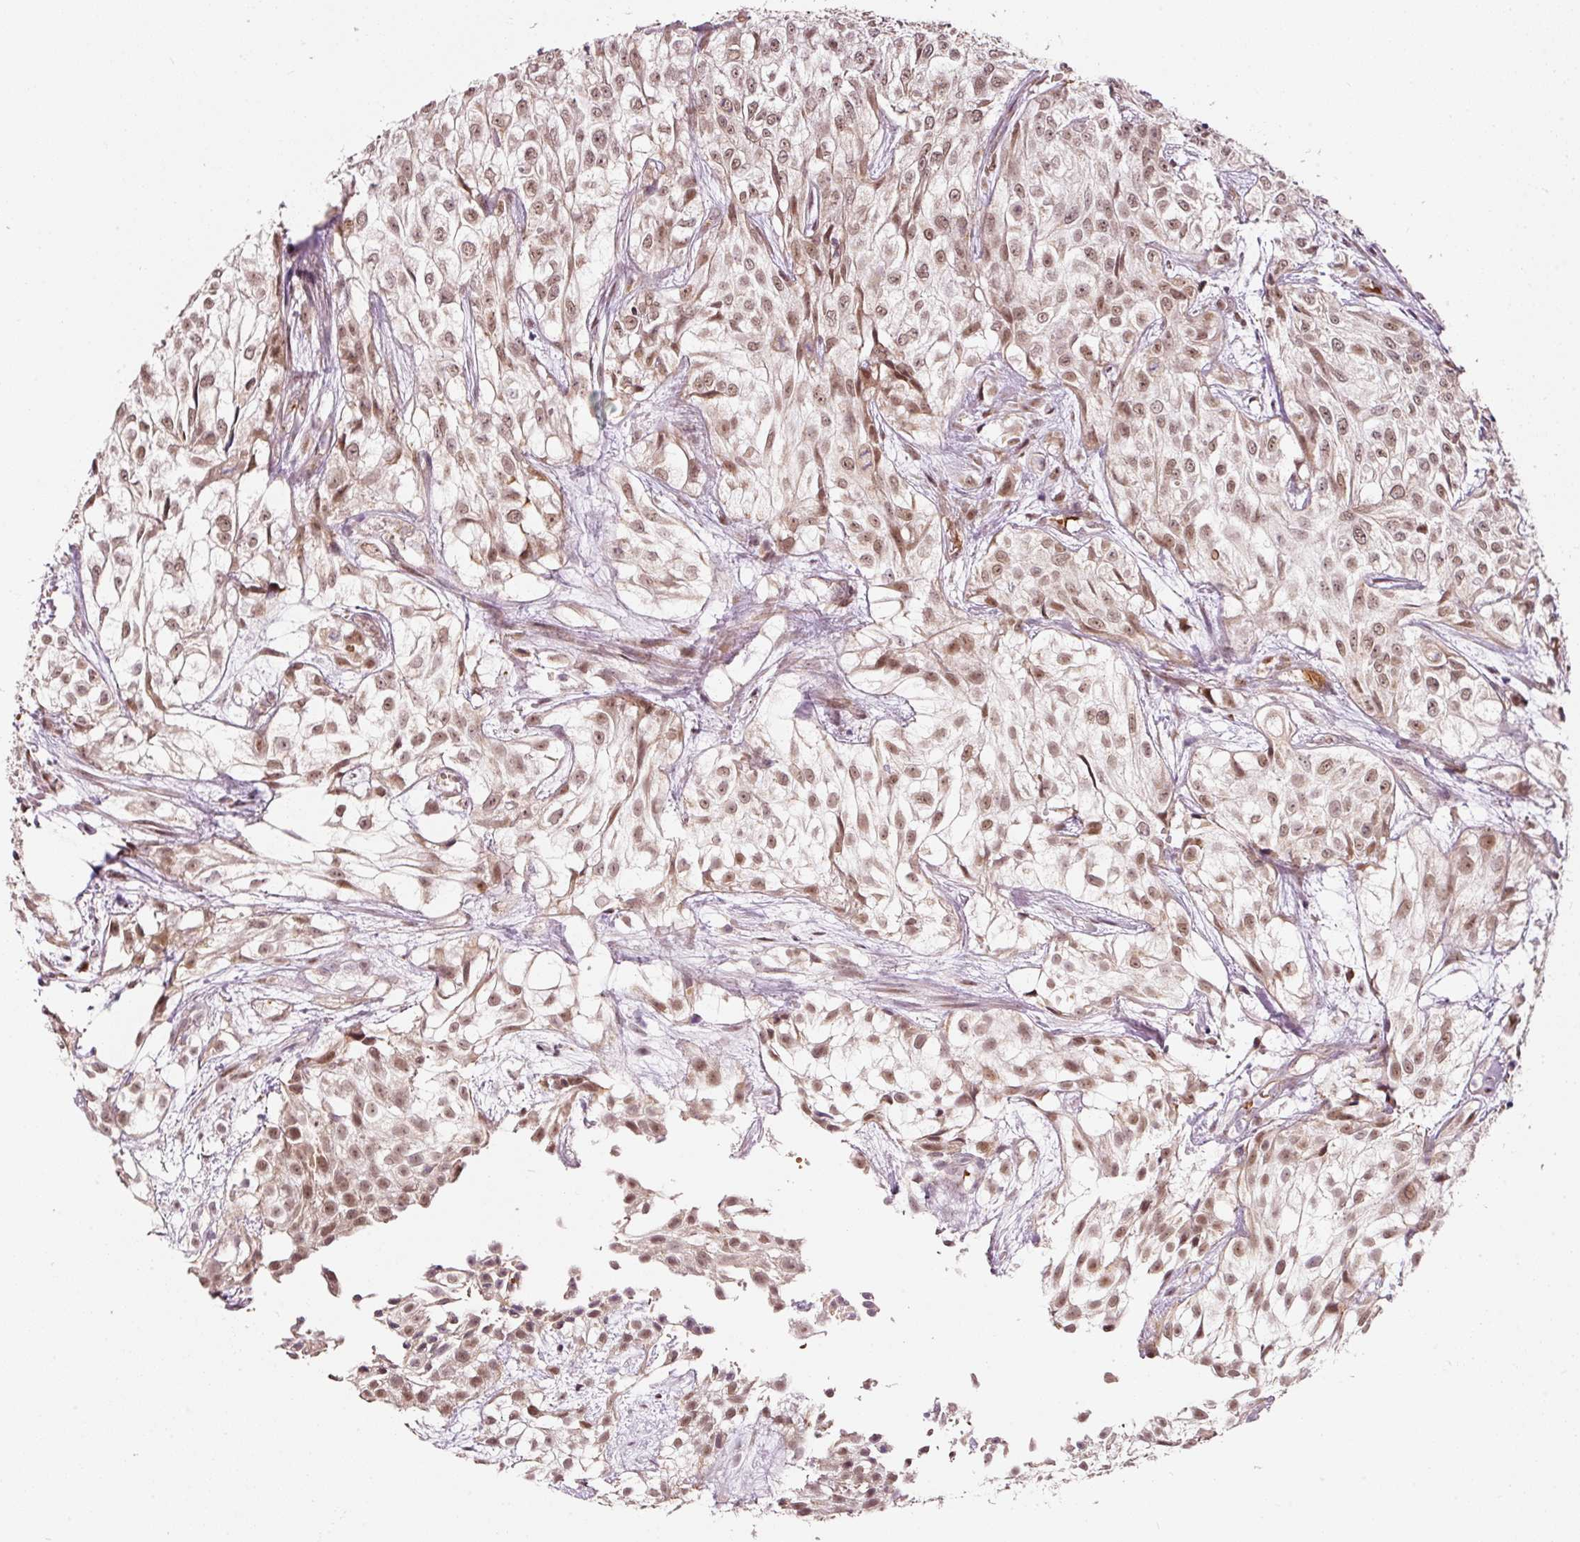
{"staining": {"intensity": "moderate", "quantity": ">75%", "location": "nuclear"}, "tissue": "urothelial cancer", "cell_type": "Tumor cells", "image_type": "cancer", "snomed": [{"axis": "morphology", "description": "Urothelial carcinoma, High grade"}, {"axis": "topography", "description": "Urinary bladder"}], "caption": "High-power microscopy captured an immunohistochemistry histopathology image of high-grade urothelial carcinoma, revealing moderate nuclear expression in about >75% of tumor cells.", "gene": "ZNF460", "patient": {"sex": "male", "age": 56}}